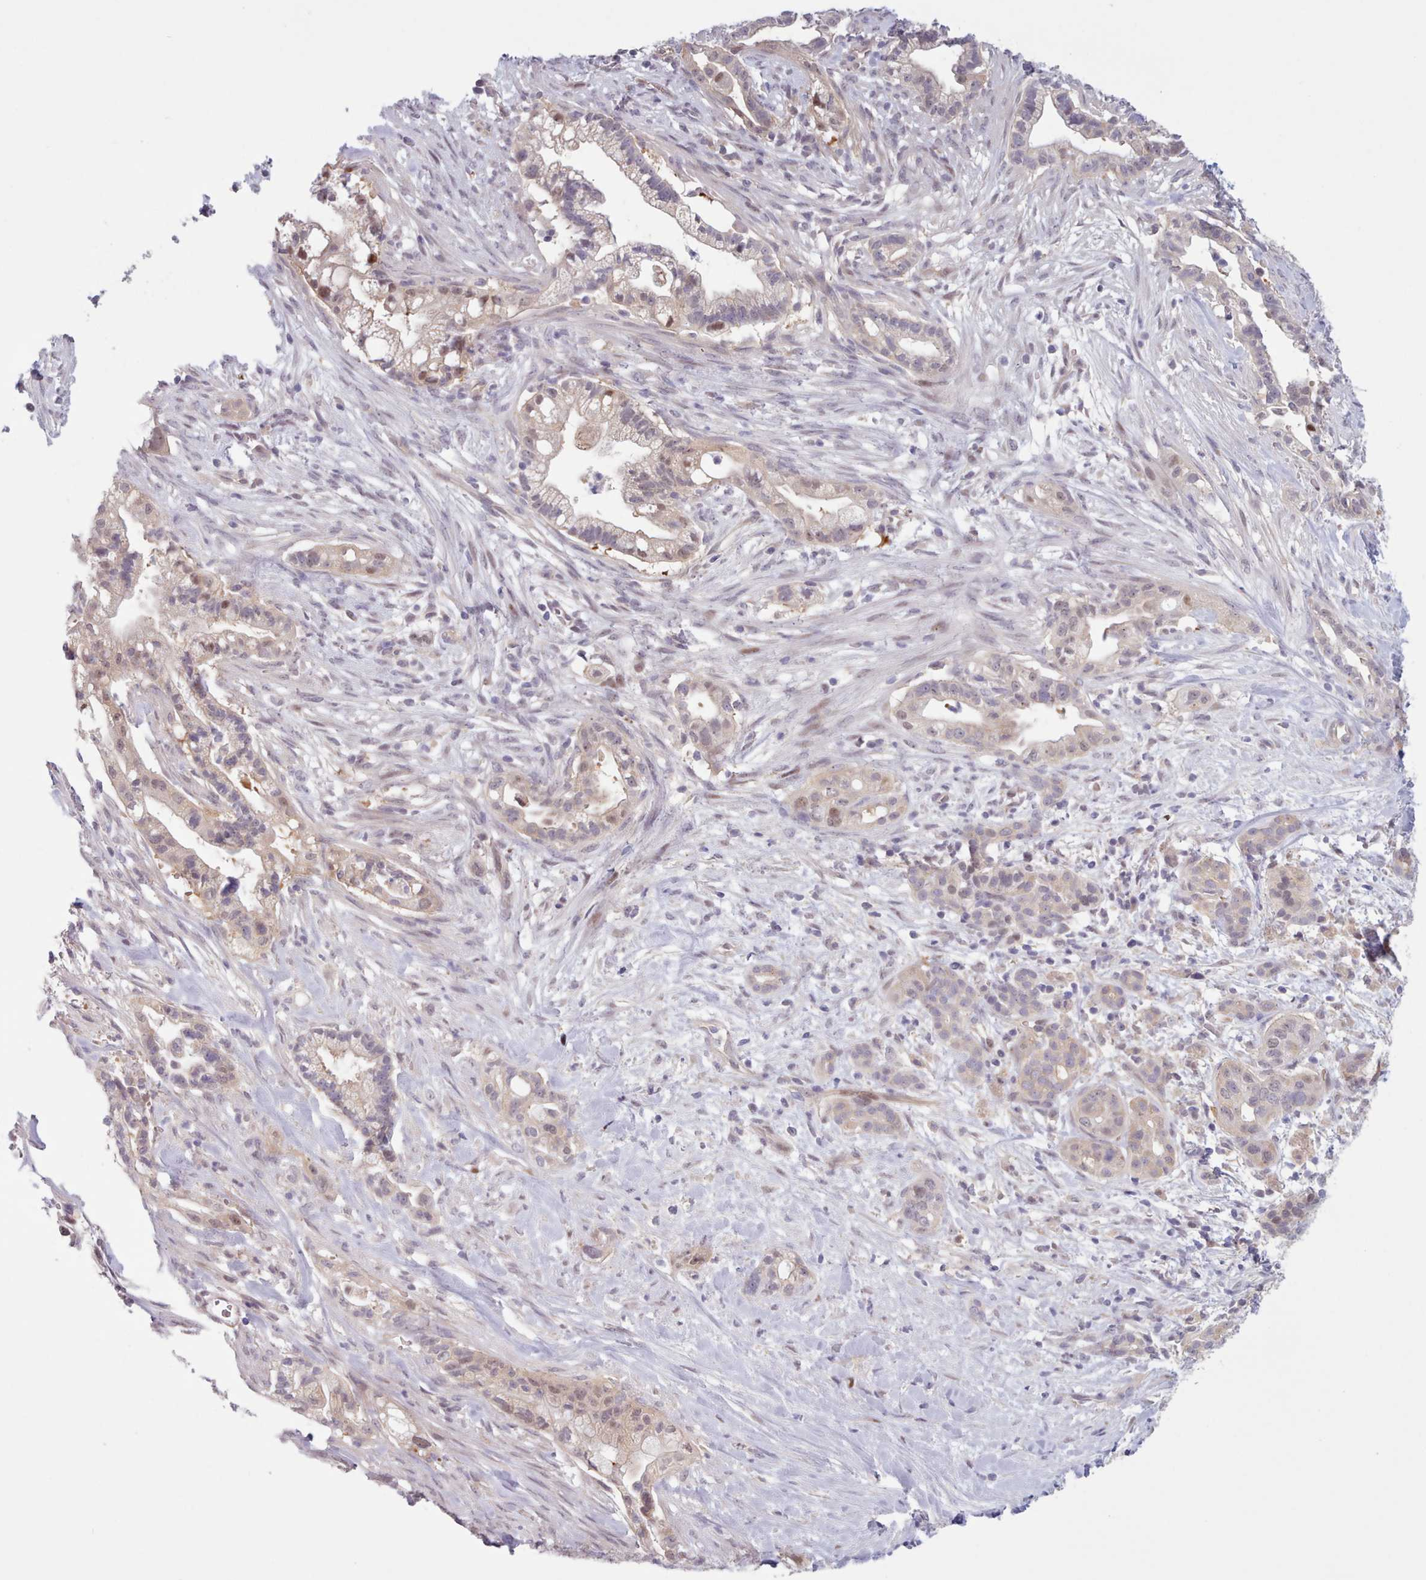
{"staining": {"intensity": "moderate", "quantity": "<25%", "location": "nuclear"}, "tissue": "pancreatic cancer", "cell_type": "Tumor cells", "image_type": "cancer", "snomed": [{"axis": "morphology", "description": "Adenocarcinoma, NOS"}, {"axis": "topography", "description": "Pancreas"}], "caption": "The immunohistochemical stain shows moderate nuclear staining in tumor cells of pancreatic cancer (adenocarcinoma) tissue.", "gene": "KBTBD7", "patient": {"sex": "male", "age": 44}}